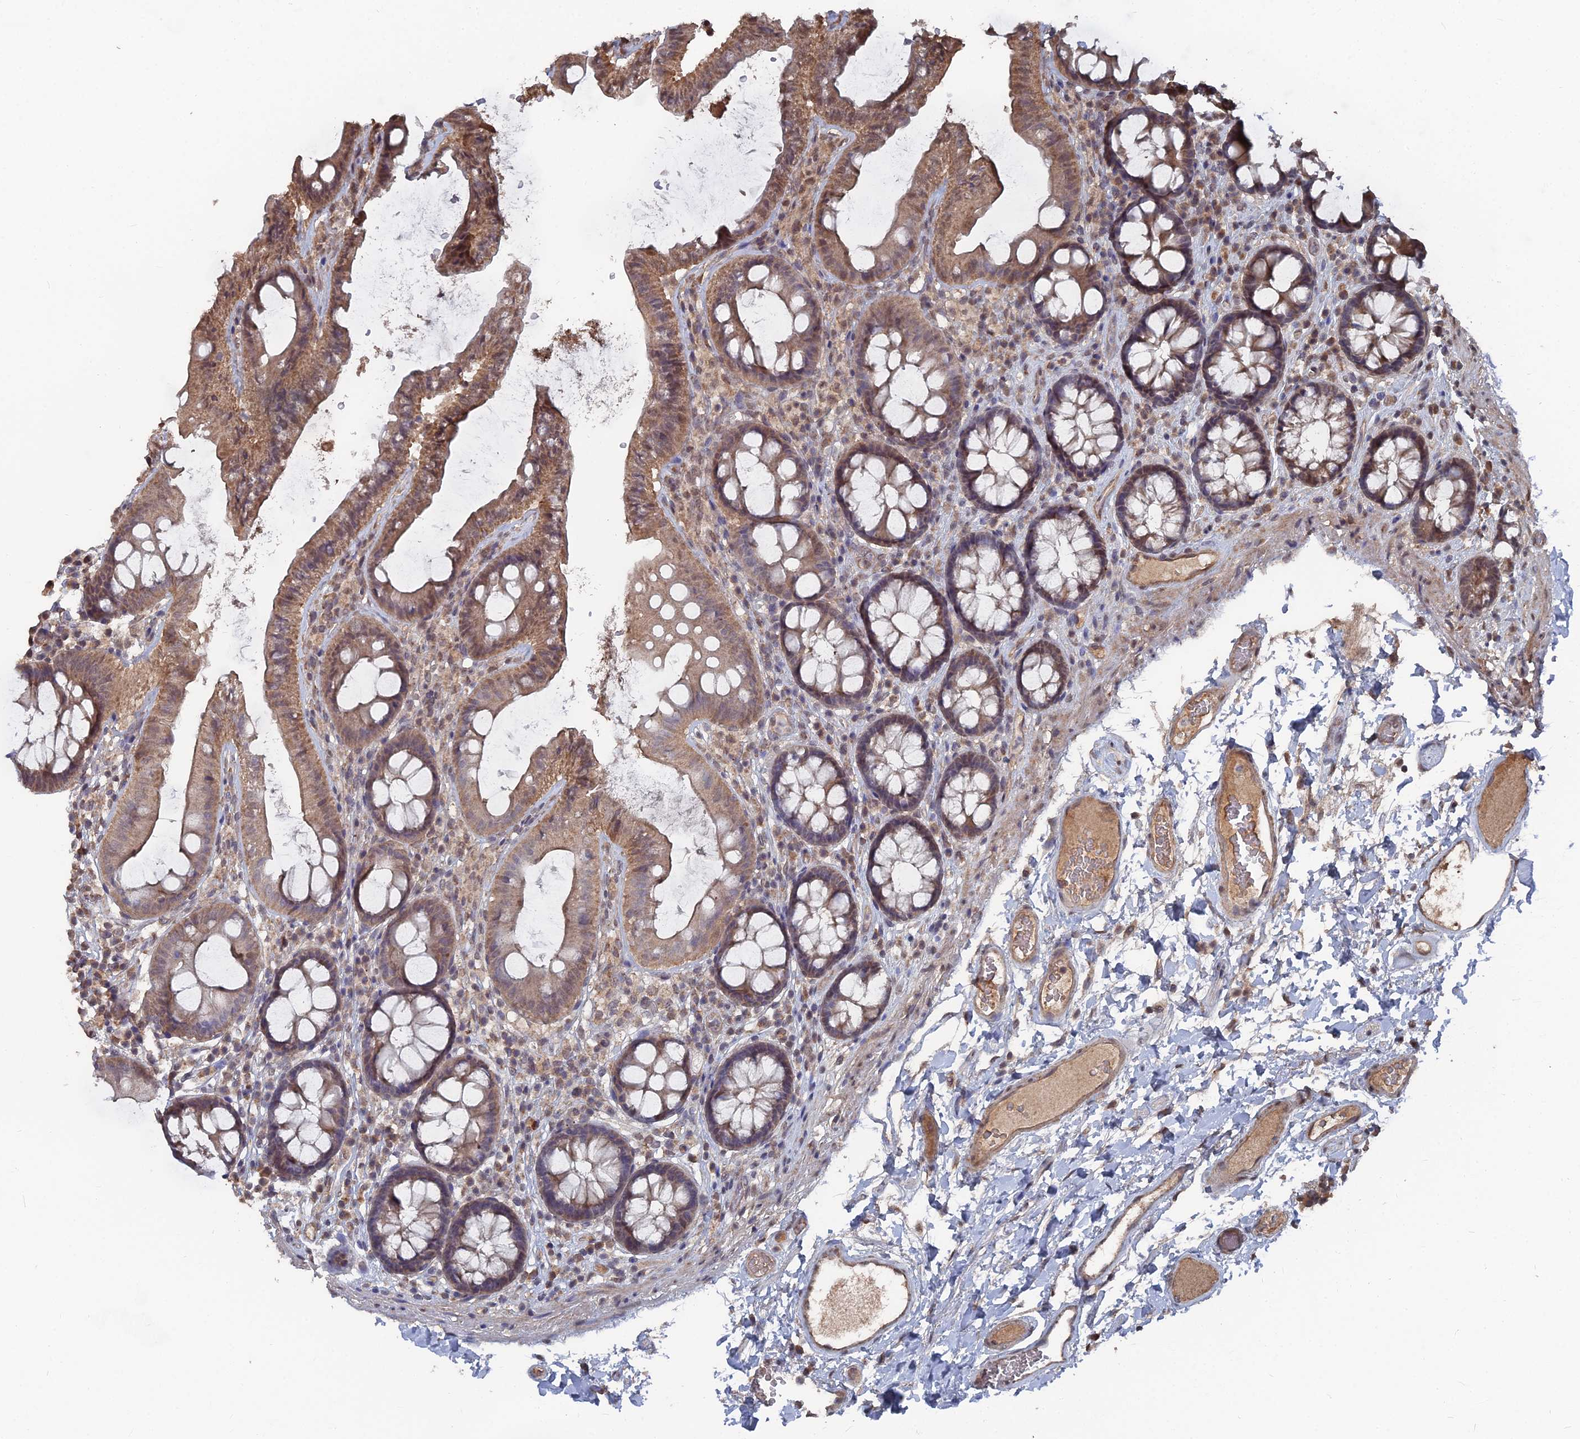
{"staining": {"intensity": "moderate", "quantity": ">75%", "location": "cytoplasmic/membranous,nuclear"}, "tissue": "colon", "cell_type": "Endothelial cells", "image_type": "normal", "snomed": [{"axis": "morphology", "description": "Normal tissue, NOS"}, {"axis": "topography", "description": "Colon"}], "caption": "DAB (3,3'-diaminobenzidine) immunohistochemical staining of unremarkable human colon demonstrates moderate cytoplasmic/membranous,nuclear protein expression in about >75% of endothelial cells.", "gene": "CCNP", "patient": {"sex": "male", "age": 84}}